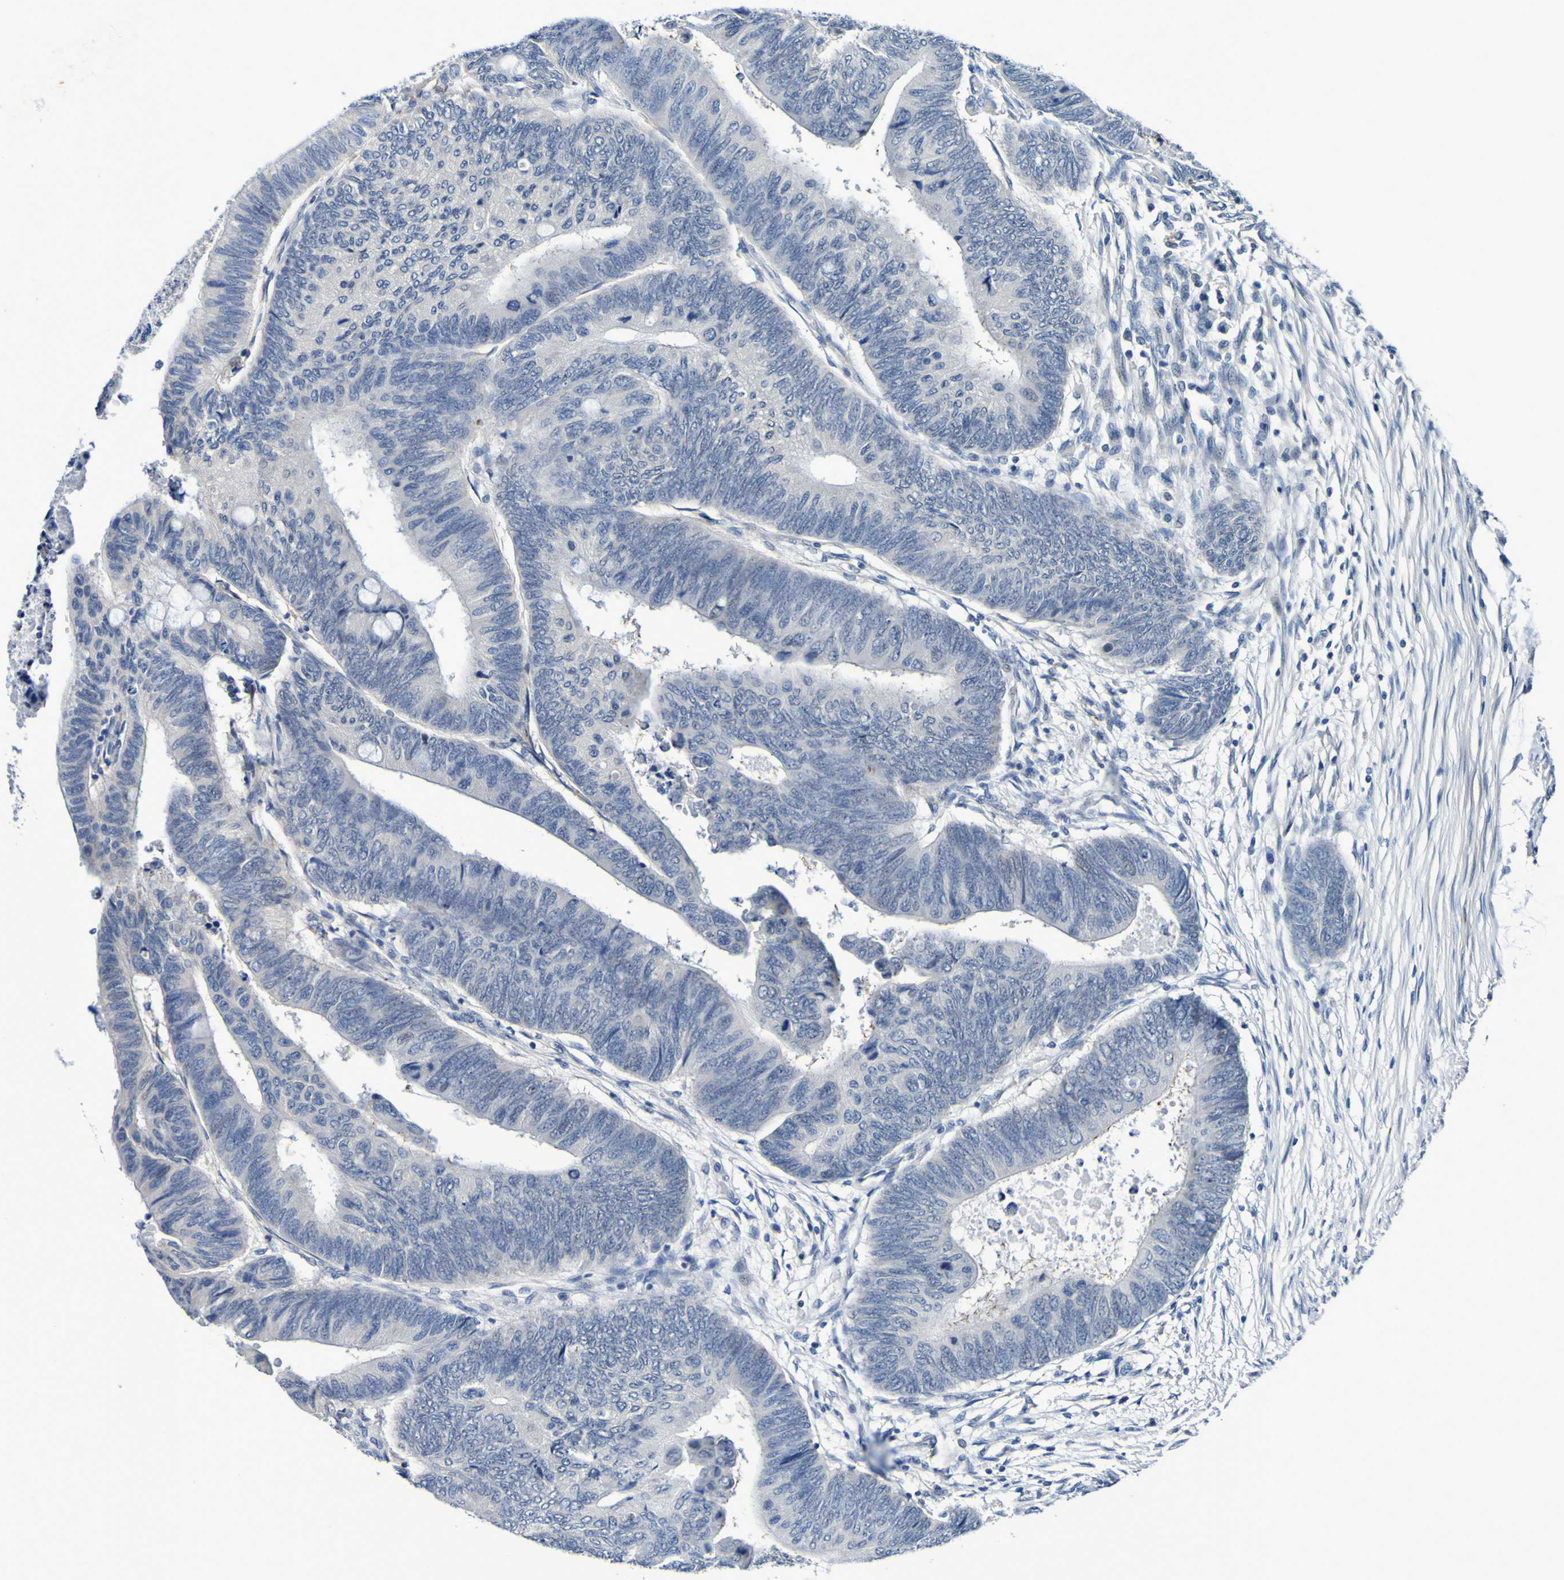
{"staining": {"intensity": "negative", "quantity": "none", "location": "none"}, "tissue": "colorectal cancer", "cell_type": "Tumor cells", "image_type": "cancer", "snomed": [{"axis": "morphology", "description": "Normal tissue, NOS"}, {"axis": "morphology", "description": "Adenocarcinoma, NOS"}, {"axis": "topography", "description": "Rectum"}, {"axis": "topography", "description": "Peripheral nerve tissue"}], "caption": "Tumor cells show no significant protein expression in adenocarcinoma (colorectal).", "gene": "VMA21", "patient": {"sex": "male", "age": 92}}